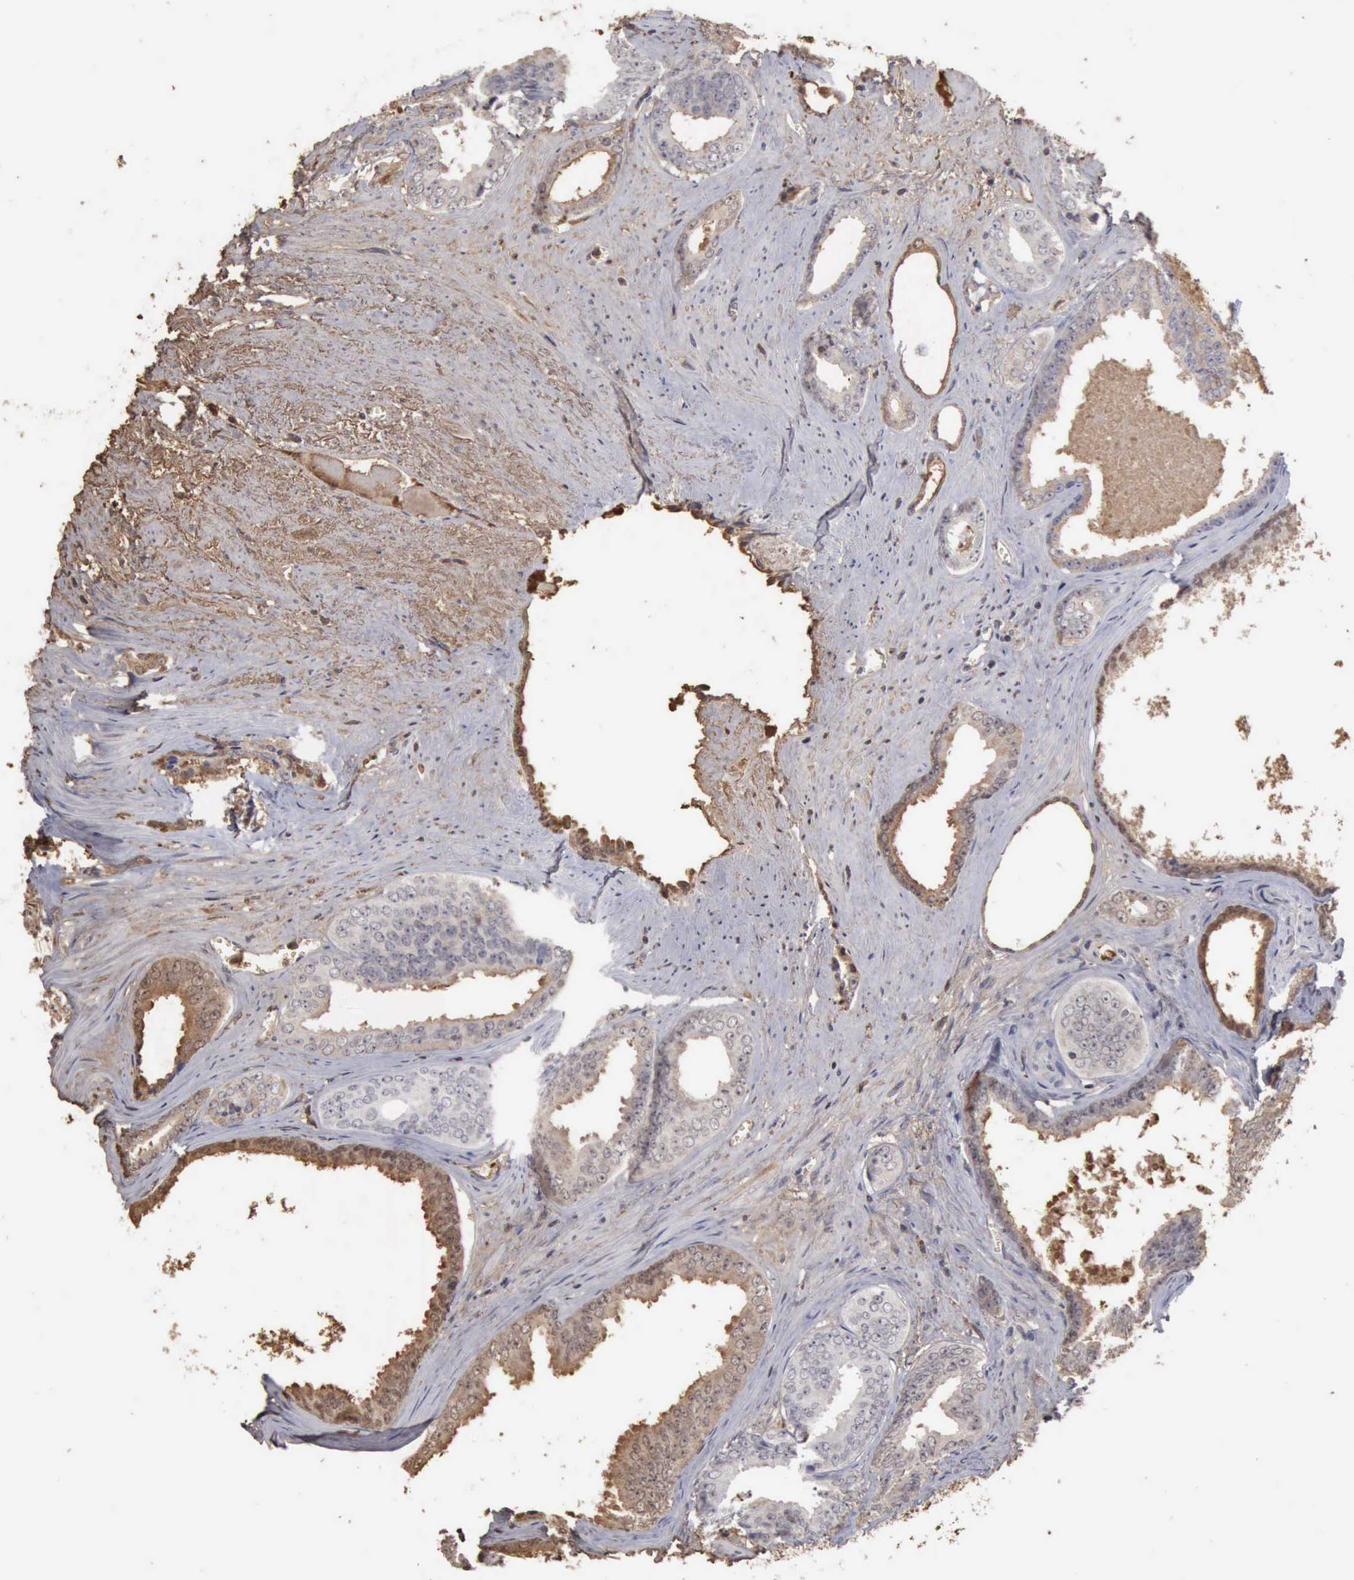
{"staining": {"intensity": "weak", "quantity": "25%-75%", "location": "cytoplasmic/membranous"}, "tissue": "prostate cancer", "cell_type": "Tumor cells", "image_type": "cancer", "snomed": [{"axis": "morphology", "description": "Adenocarcinoma, Medium grade"}, {"axis": "topography", "description": "Prostate"}], "caption": "The immunohistochemical stain highlights weak cytoplasmic/membranous expression in tumor cells of prostate cancer tissue.", "gene": "SERPINA1", "patient": {"sex": "male", "age": 79}}